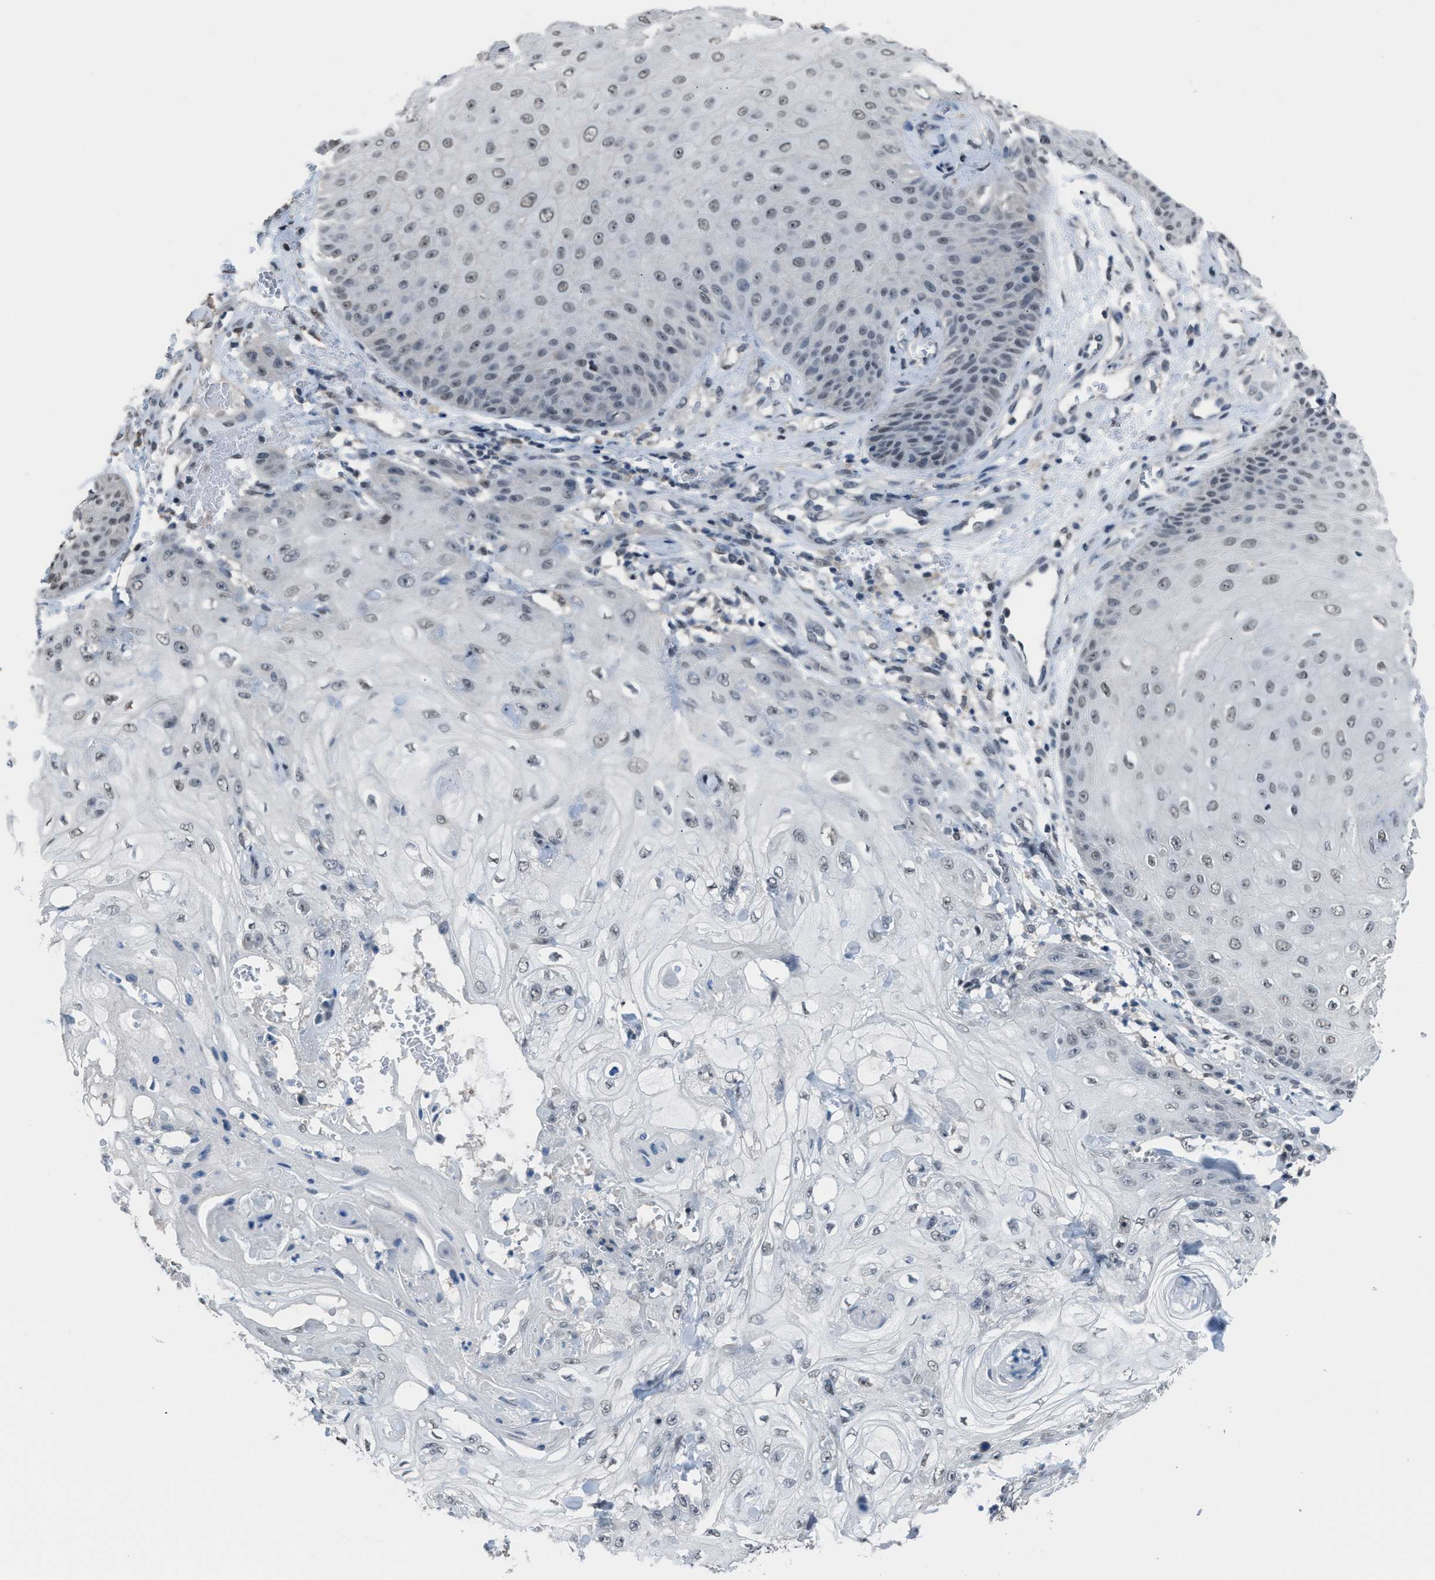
{"staining": {"intensity": "weak", "quantity": "<25%", "location": "nuclear"}, "tissue": "skin cancer", "cell_type": "Tumor cells", "image_type": "cancer", "snomed": [{"axis": "morphology", "description": "Squamous cell carcinoma, NOS"}, {"axis": "topography", "description": "Skin"}], "caption": "Tumor cells are negative for brown protein staining in skin cancer (squamous cell carcinoma).", "gene": "ZNF276", "patient": {"sex": "male", "age": 74}}